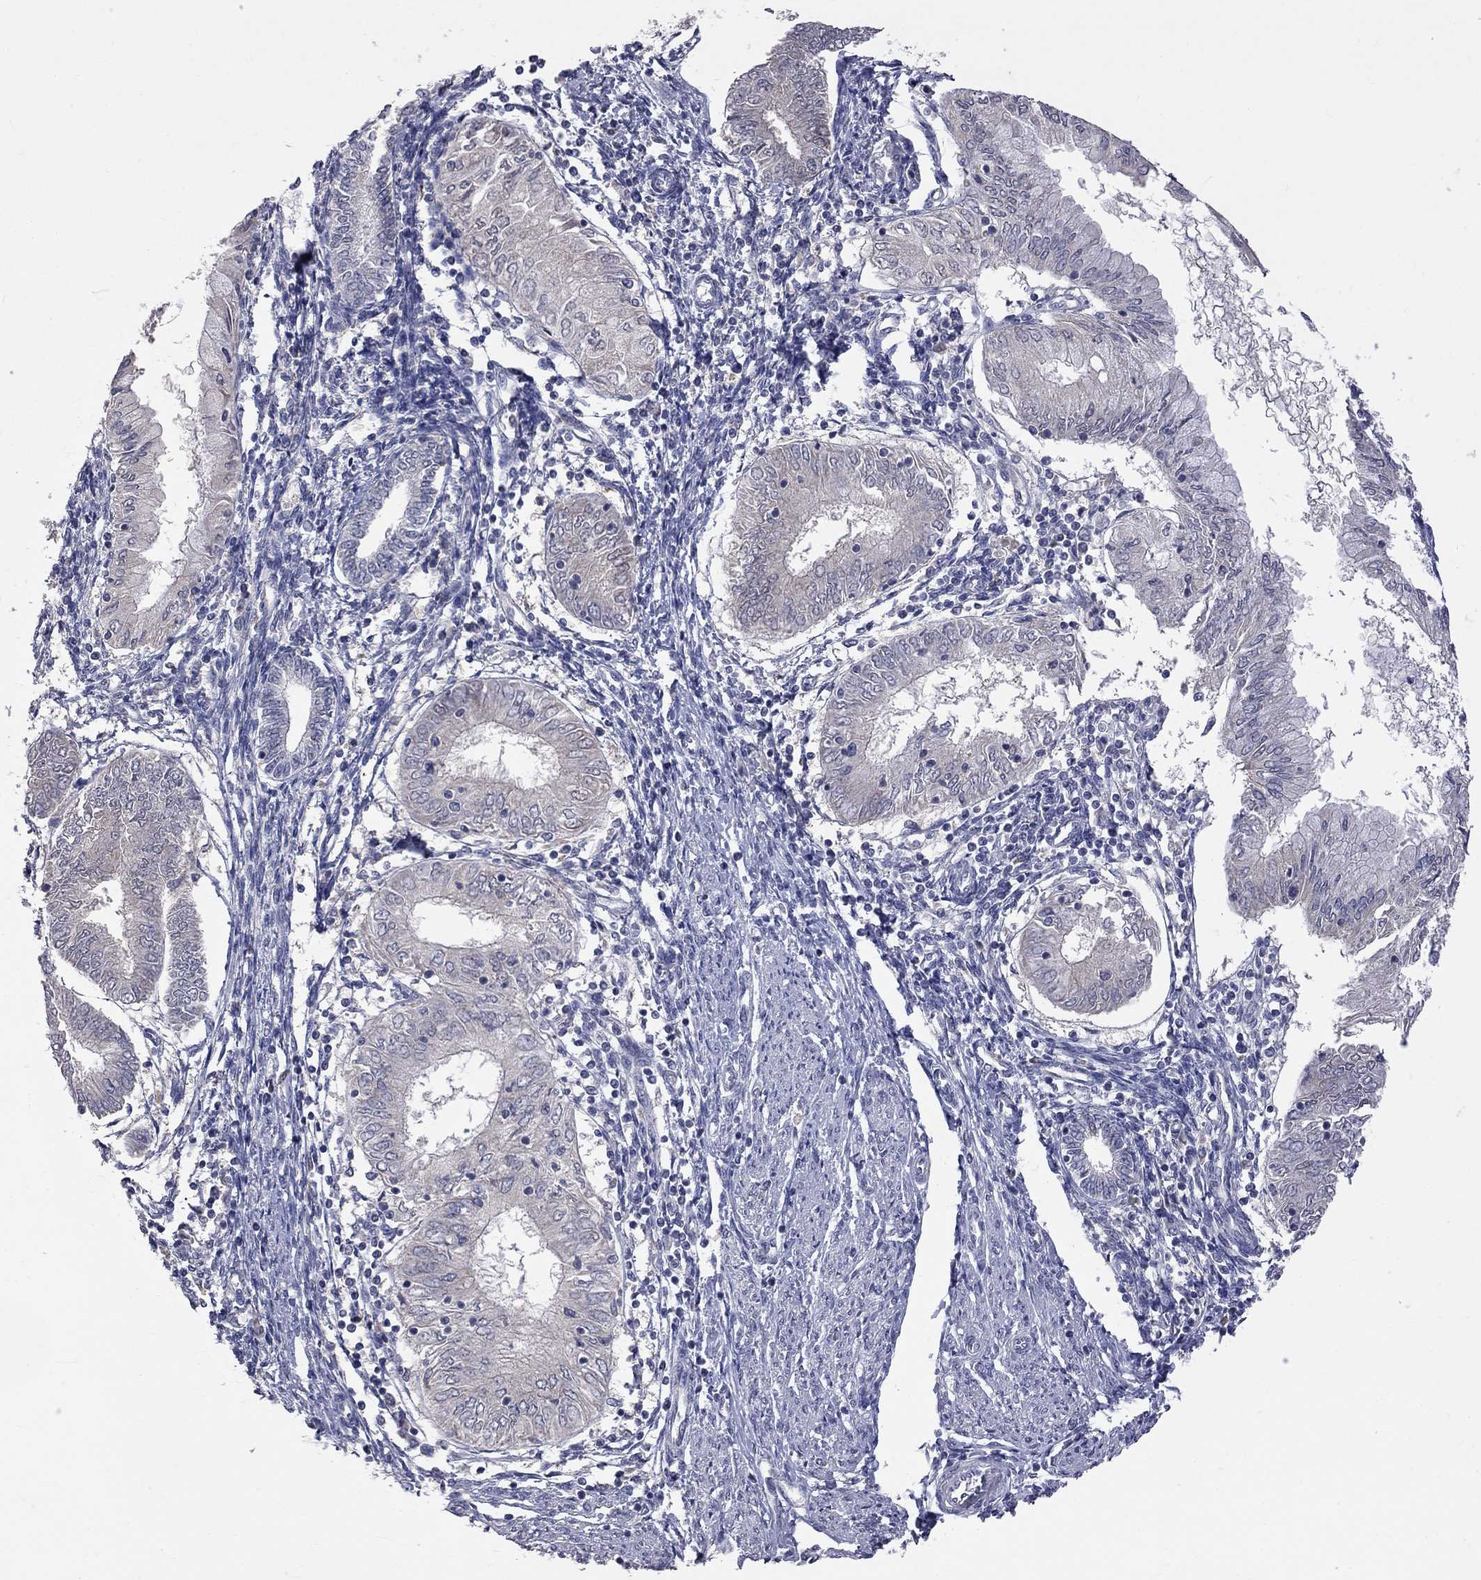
{"staining": {"intensity": "negative", "quantity": "none", "location": "none"}, "tissue": "endometrial cancer", "cell_type": "Tumor cells", "image_type": "cancer", "snomed": [{"axis": "morphology", "description": "Adenocarcinoma, NOS"}, {"axis": "topography", "description": "Endometrium"}], "caption": "The image exhibits no staining of tumor cells in adenocarcinoma (endometrial).", "gene": "HTR6", "patient": {"sex": "female", "age": 68}}